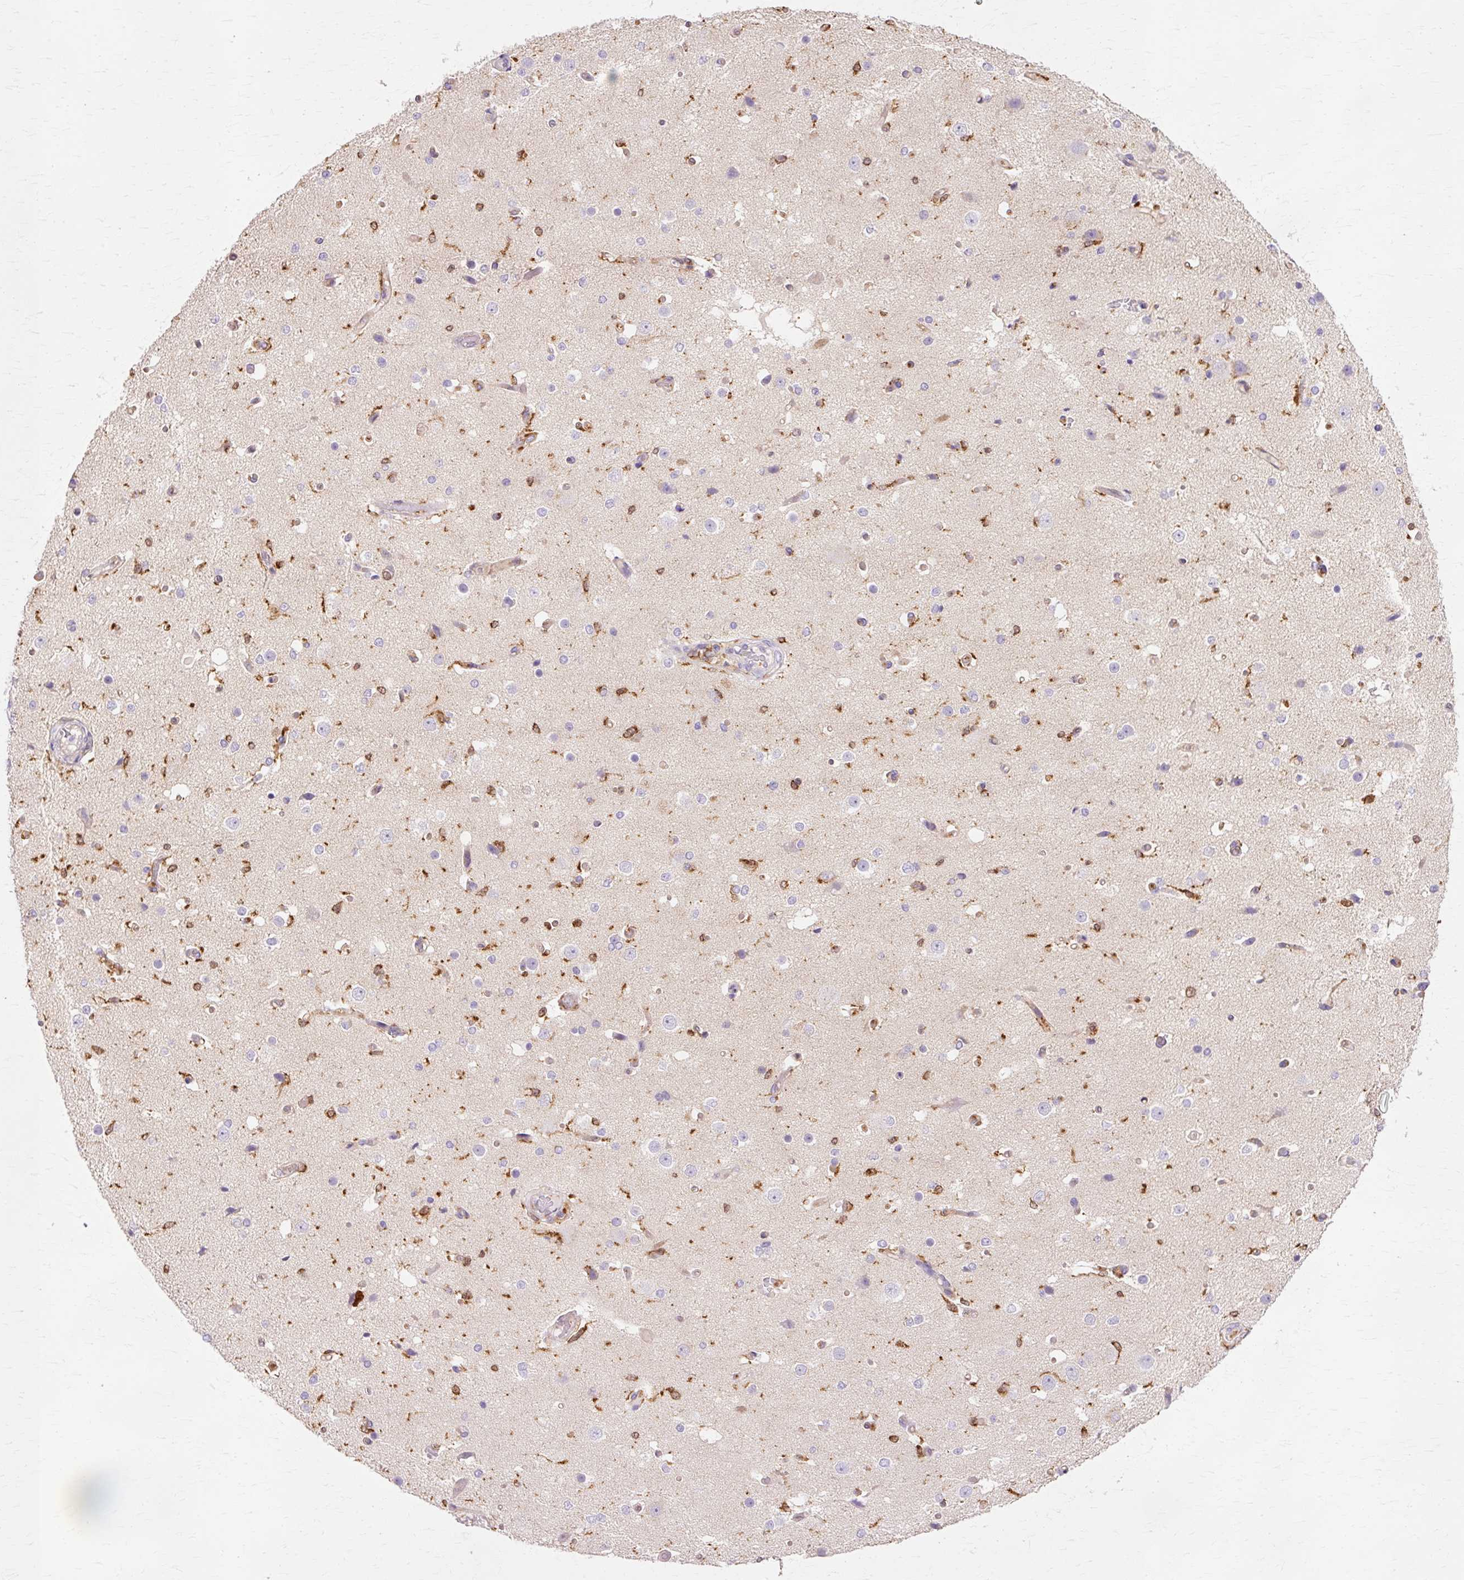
{"staining": {"intensity": "moderate", "quantity": "25%-75%", "location": "cytoplasmic/membranous"}, "tissue": "cerebral cortex", "cell_type": "Endothelial cells", "image_type": "normal", "snomed": [{"axis": "morphology", "description": "Normal tissue, NOS"}, {"axis": "morphology", "description": "Inflammation, NOS"}, {"axis": "topography", "description": "Cerebral cortex"}], "caption": "Approximately 25%-75% of endothelial cells in unremarkable cerebral cortex reveal moderate cytoplasmic/membranous protein expression as visualized by brown immunohistochemical staining.", "gene": "GPX1", "patient": {"sex": "male", "age": 6}}